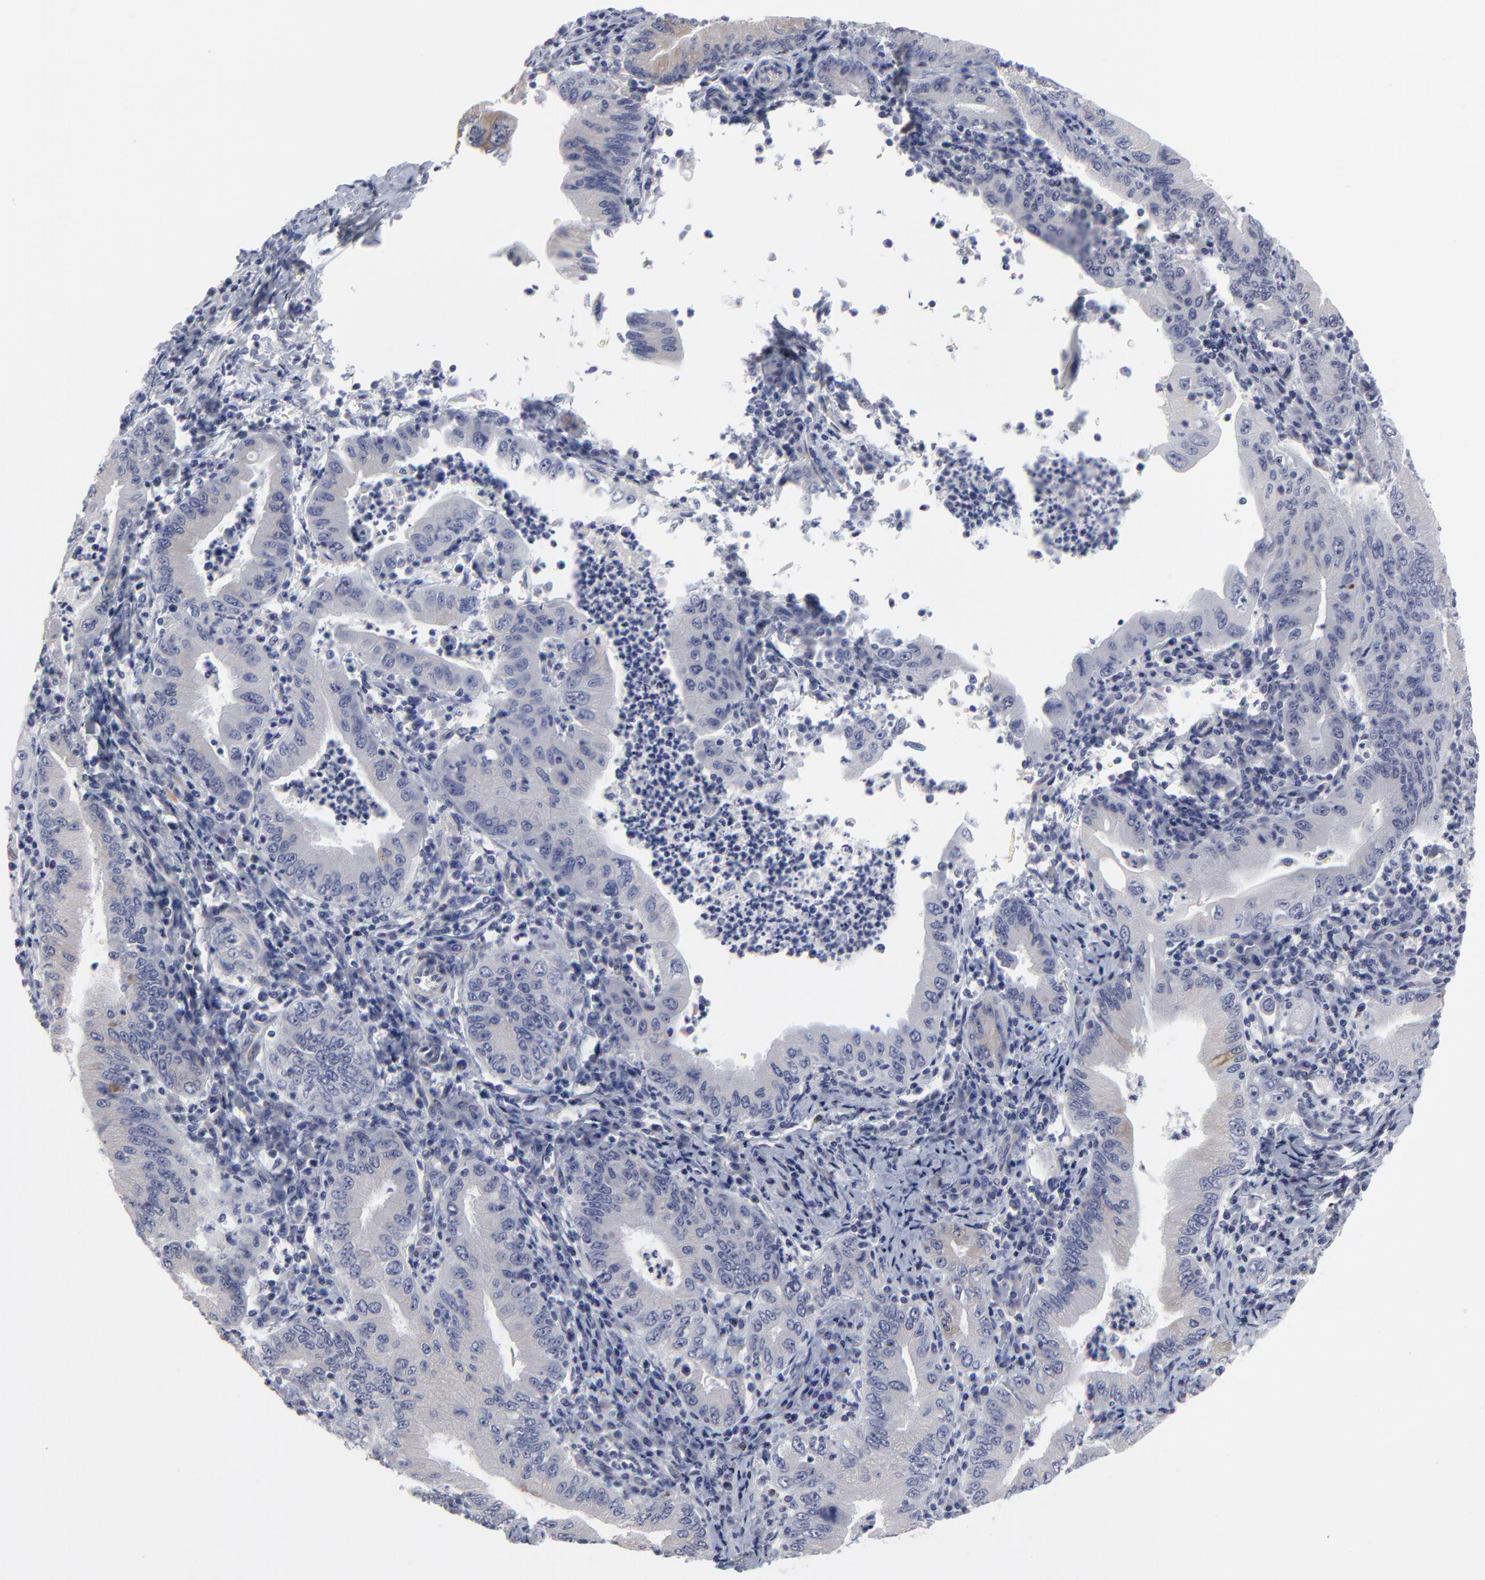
{"staining": {"intensity": "negative", "quantity": "none", "location": "none"}, "tissue": "stomach cancer", "cell_type": "Tumor cells", "image_type": "cancer", "snomed": [{"axis": "morphology", "description": "Normal tissue, NOS"}, {"axis": "morphology", "description": "Adenocarcinoma, NOS"}, {"axis": "topography", "description": "Esophagus"}, {"axis": "topography", "description": "Stomach, upper"}, {"axis": "topography", "description": "Peripheral nerve tissue"}], "caption": "Tumor cells show no significant protein expression in stomach cancer (adenocarcinoma). (DAB IHC with hematoxylin counter stain).", "gene": "MAGEA10", "patient": {"sex": "male", "age": 62}}